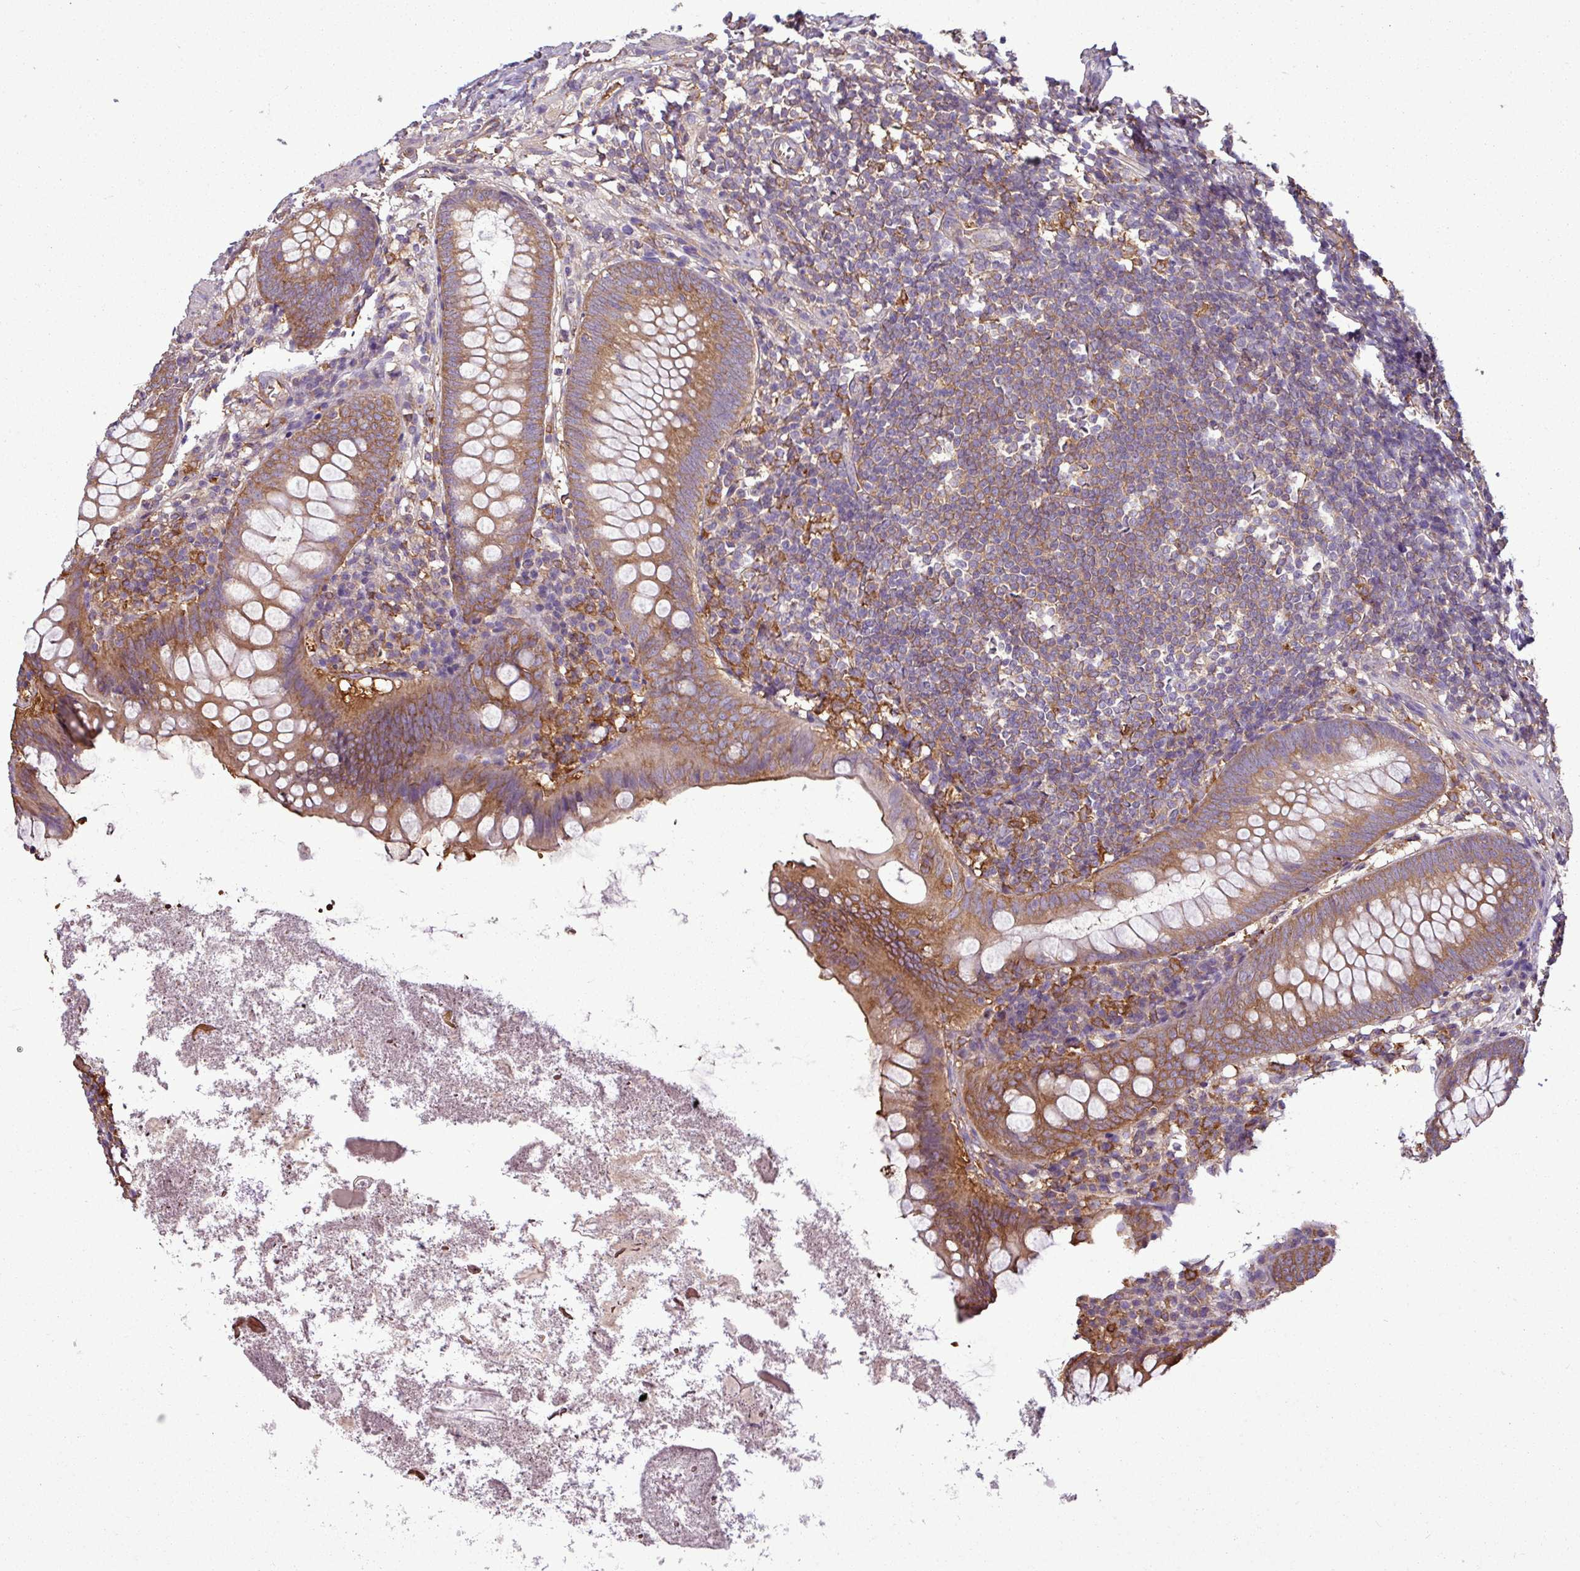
{"staining": {"intensity": "moderate", "quantity": ">75%", "location": "cytoplasmic/membranous"}, "tissue": "appendix", "cell_type": "Glandular cells", "image_type": "normal", "snomed": [{"axis": "morphology", "description": "Normal tissue, NOS"}, {"axis": "topography", "description": "Appendix"}], "caption": "Immunohistochemical staining of benign appendix reveals >75% levels of moderate cytoplasmic/membranous protein expression in approximately >75% of glandular cells. Using DAB (brown) and hematoxylin (blue) stains, captured at high magnification using brightfield microscopy.", "gene": "PACSIN2", "patient": {"sex": "female", "age": 51}}